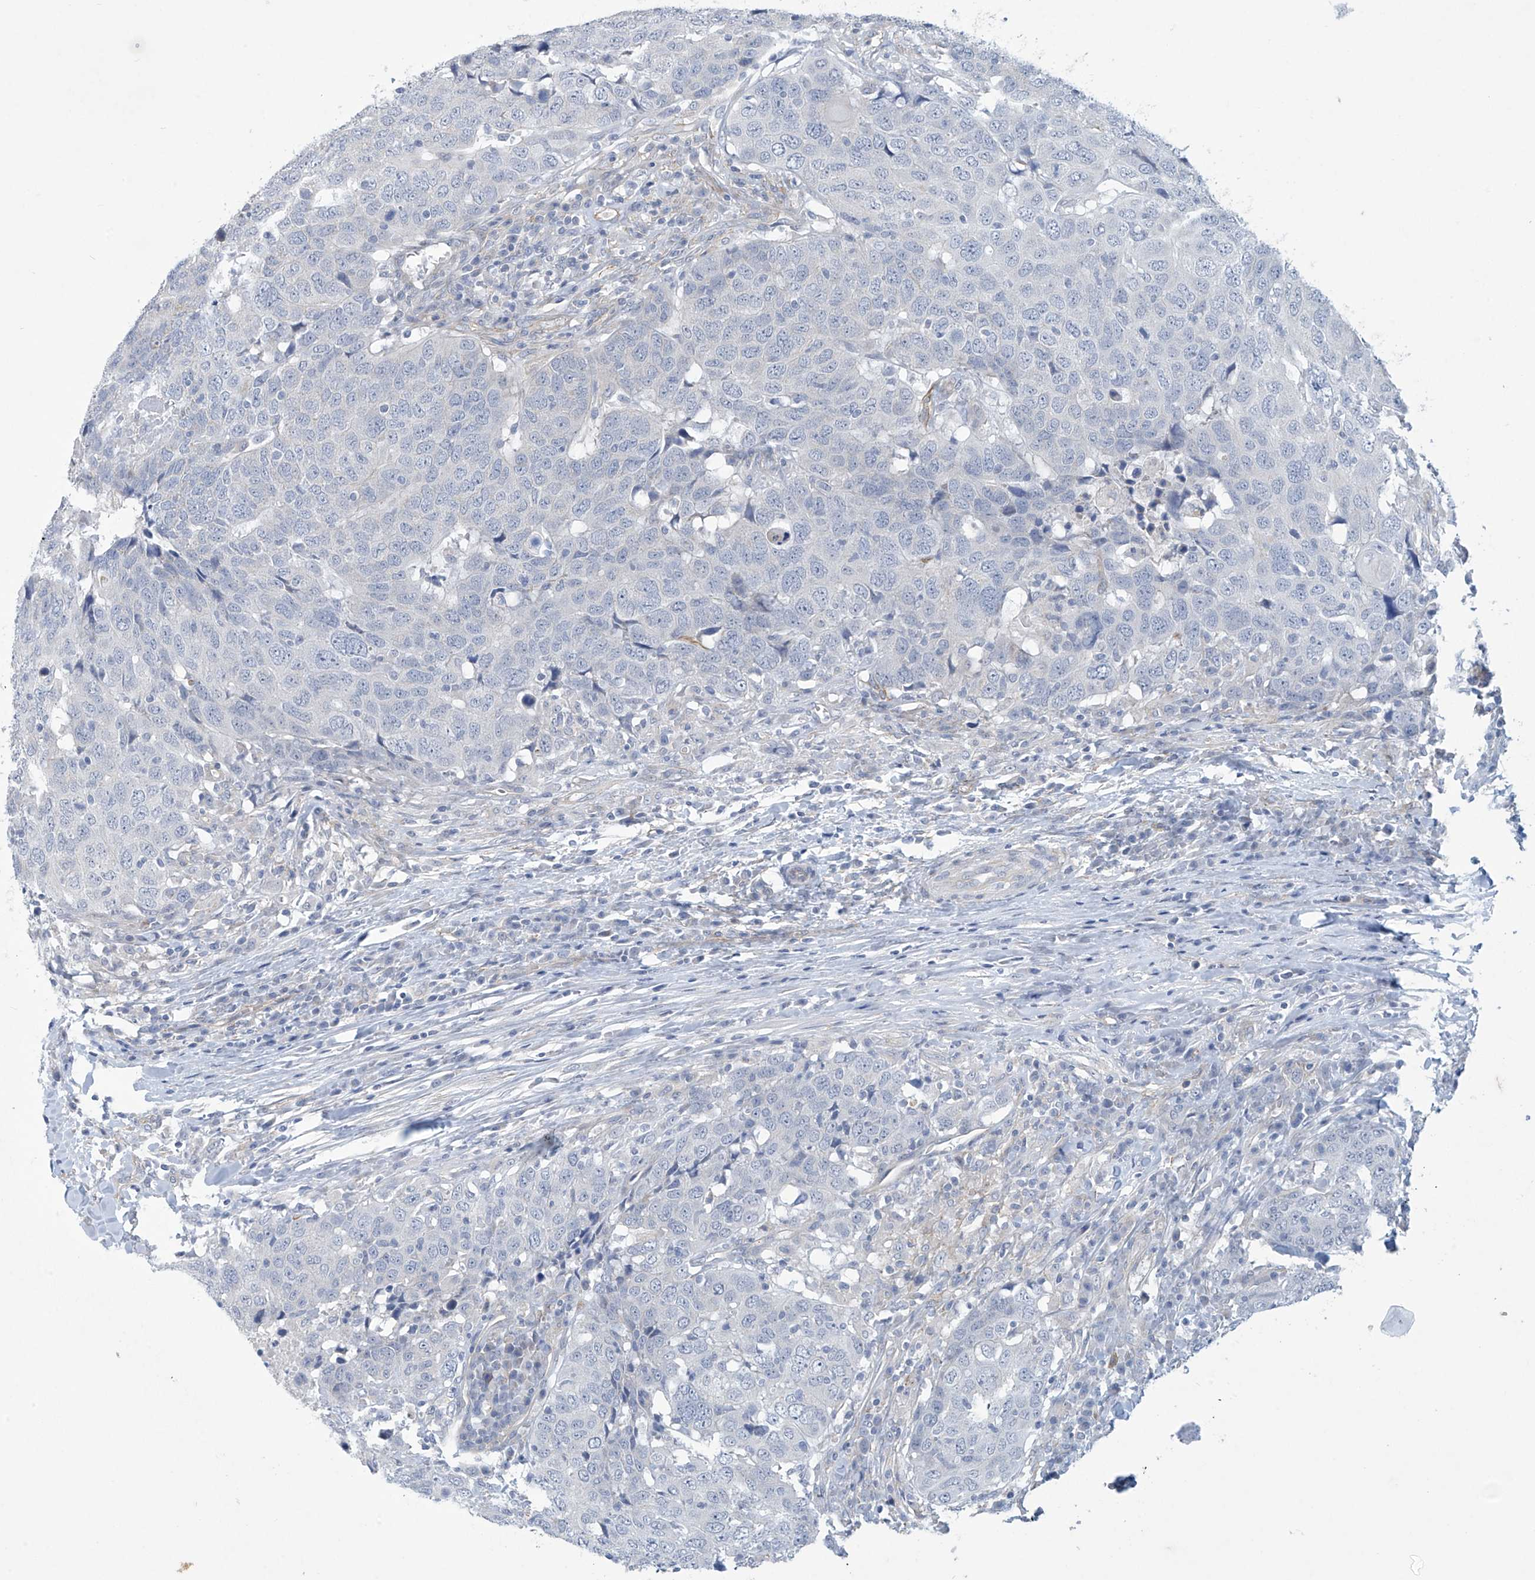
{"staining": {"intensity": "negative", "quantity": "none", "location": "none"}, "tissue": "head and neck cancer", "cell_type": "Tumor cells", "image_type": "cancer", "snomed": [{"axis": "morphology", "description": "Squamous cell carcinoma, NOS"}, {"axis": "topography", "description": "Head-Neck"}], "caption": "Immunohistochemistry (IHC) of head and neck cancer (squamous cell carcinoma) shows no staining in tumor cells.", "gene": "ABHD13", "patient": {"sex": "male", "age": 66}}